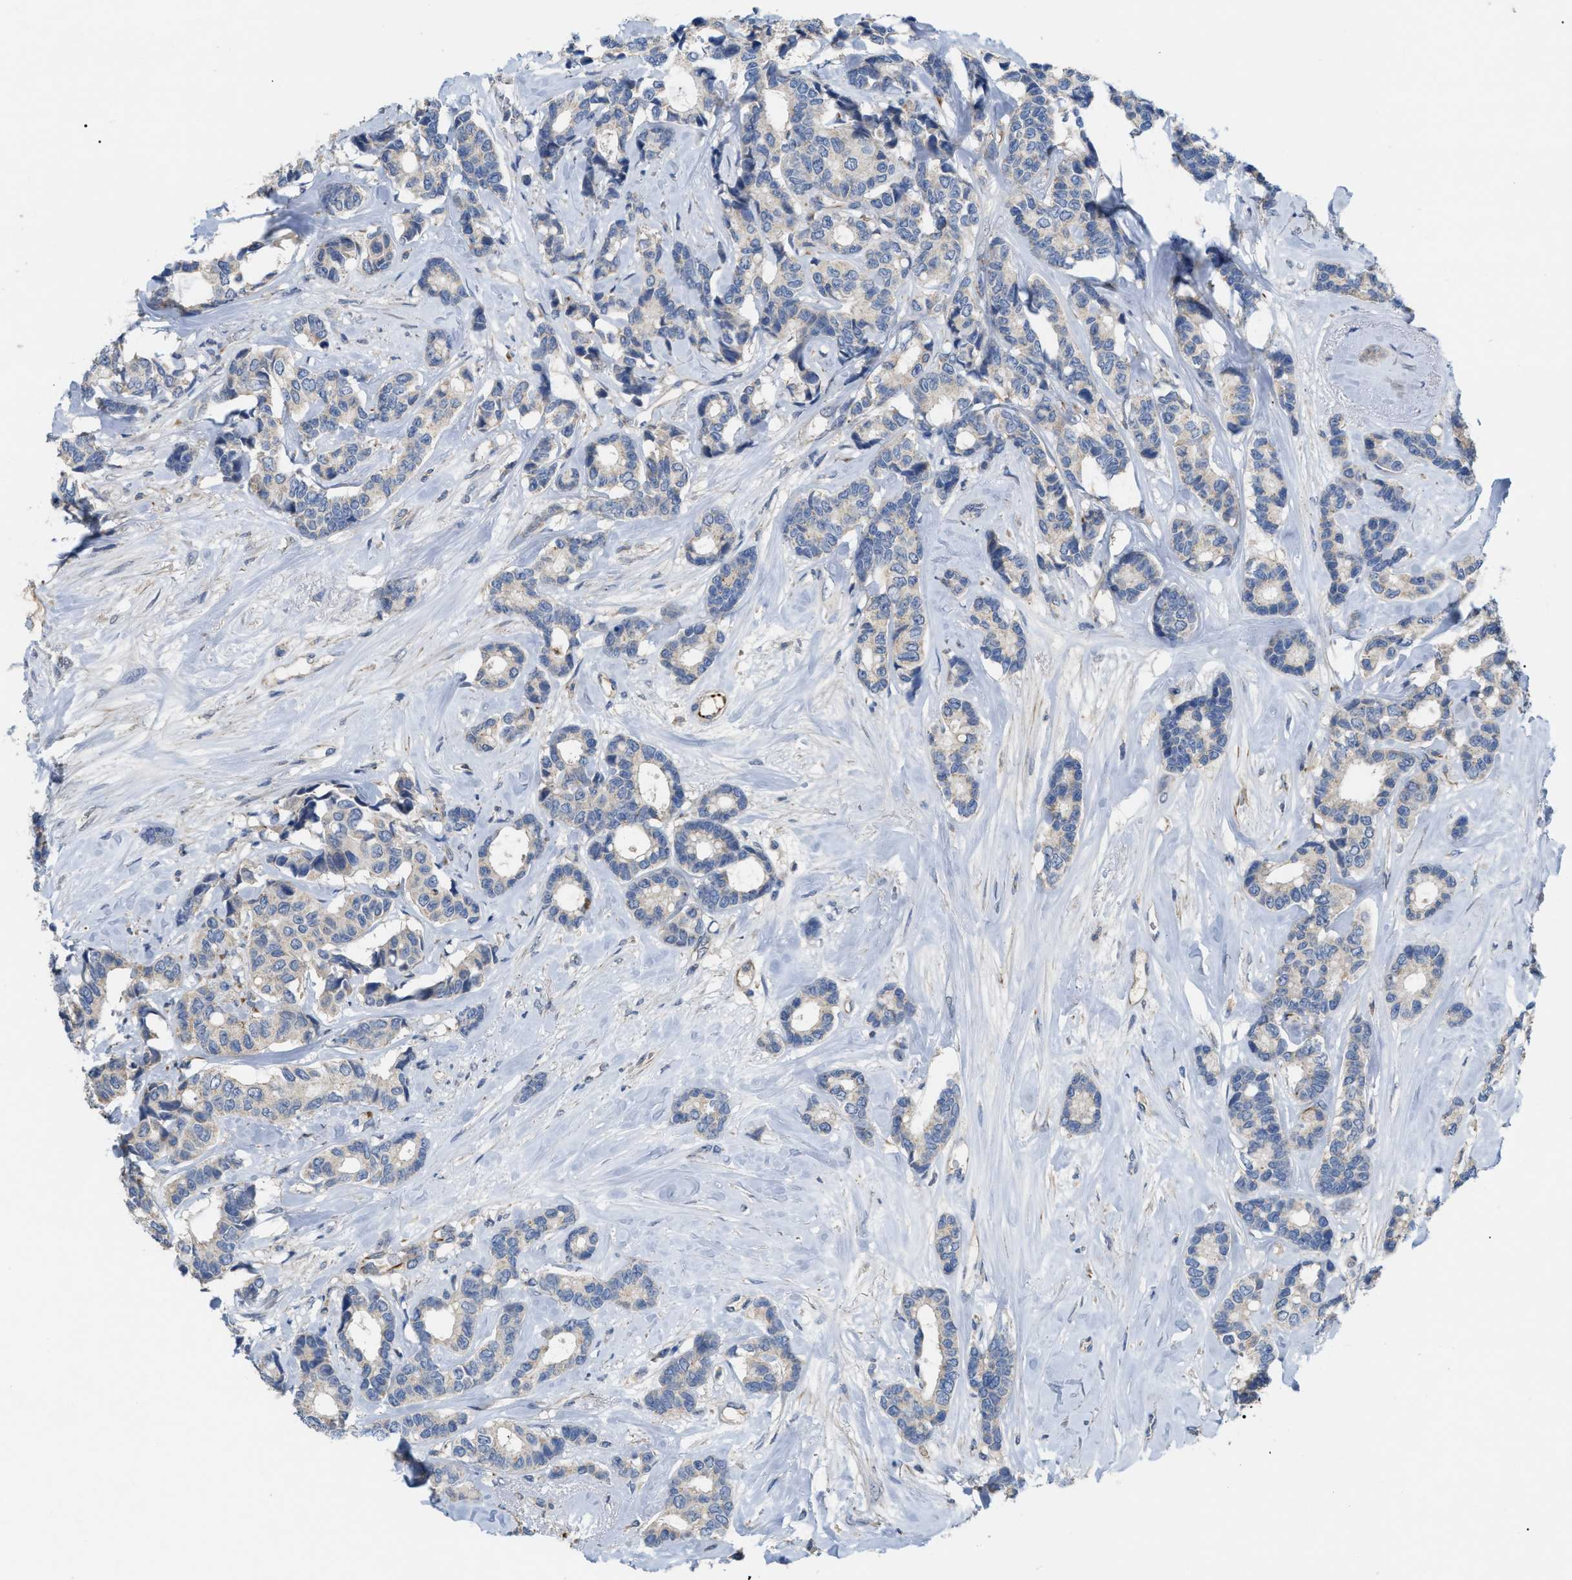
{"staining": {"intensity": "negative", "quantity": "none", "location": "none"}, "tissue": "breast cancer", "cell_type": "Tumor cells", "image_type": "cancer", "snomed": [{"axis": "morphology", "description": "Duct carcinoma"}, {"axis": "topography", "description": "Breast"}], "caption": "IHC image of human breast cancer (invasive ductal carcinoma) stained for a protein (brown), which shows no positivity in tumor cells. The staining is performed using DAB (3,3'-diaminobenzidine) brown chromogen with nuclei counter-stained in using hematoxylin.", "gene": "DHX58", "patient": {"sex": "female", "age": 87}}